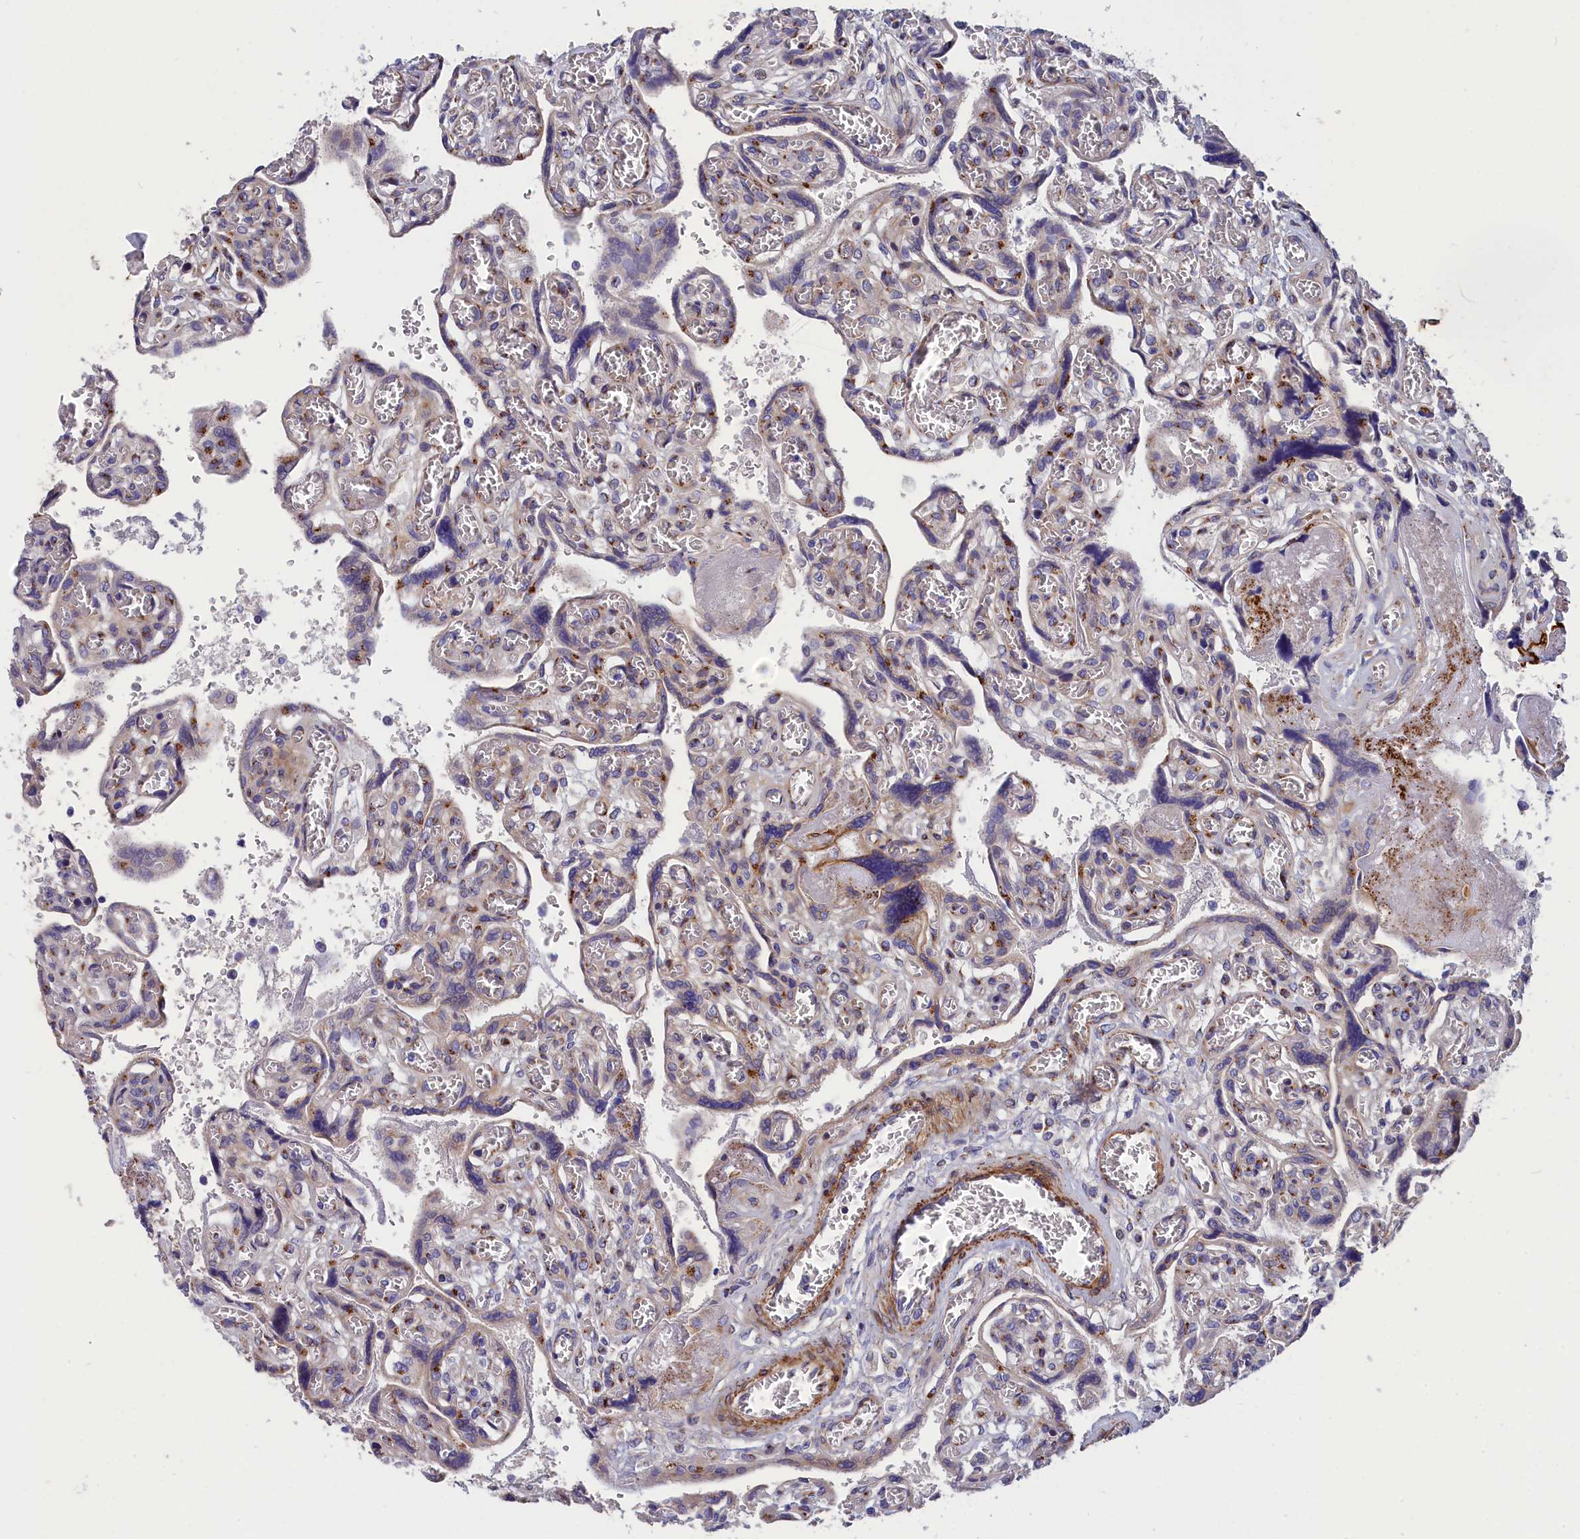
{"staining": {"intensity": "moderate", "quantity": "25%-75%", "location": "cytoplasmic/membranous"}, "tissue": "placenta", "cell_type": "Trophoblastic cells", "image_type": "normal", "snomed": [{"axis": "morphology", "description": "Normal tissue, NOS"}, {"axis": "topography", "description": "Placenta"}], "caption": "Immunohistochemical staining of benign human placenta shows 25%-75% levels of moderate cytoplasmic/membranous protein staining in approximately 25%-75% of trophoblastic cells.", "gene": "TUBGCP4", "patient": {"sex": "female", "age": 39}}